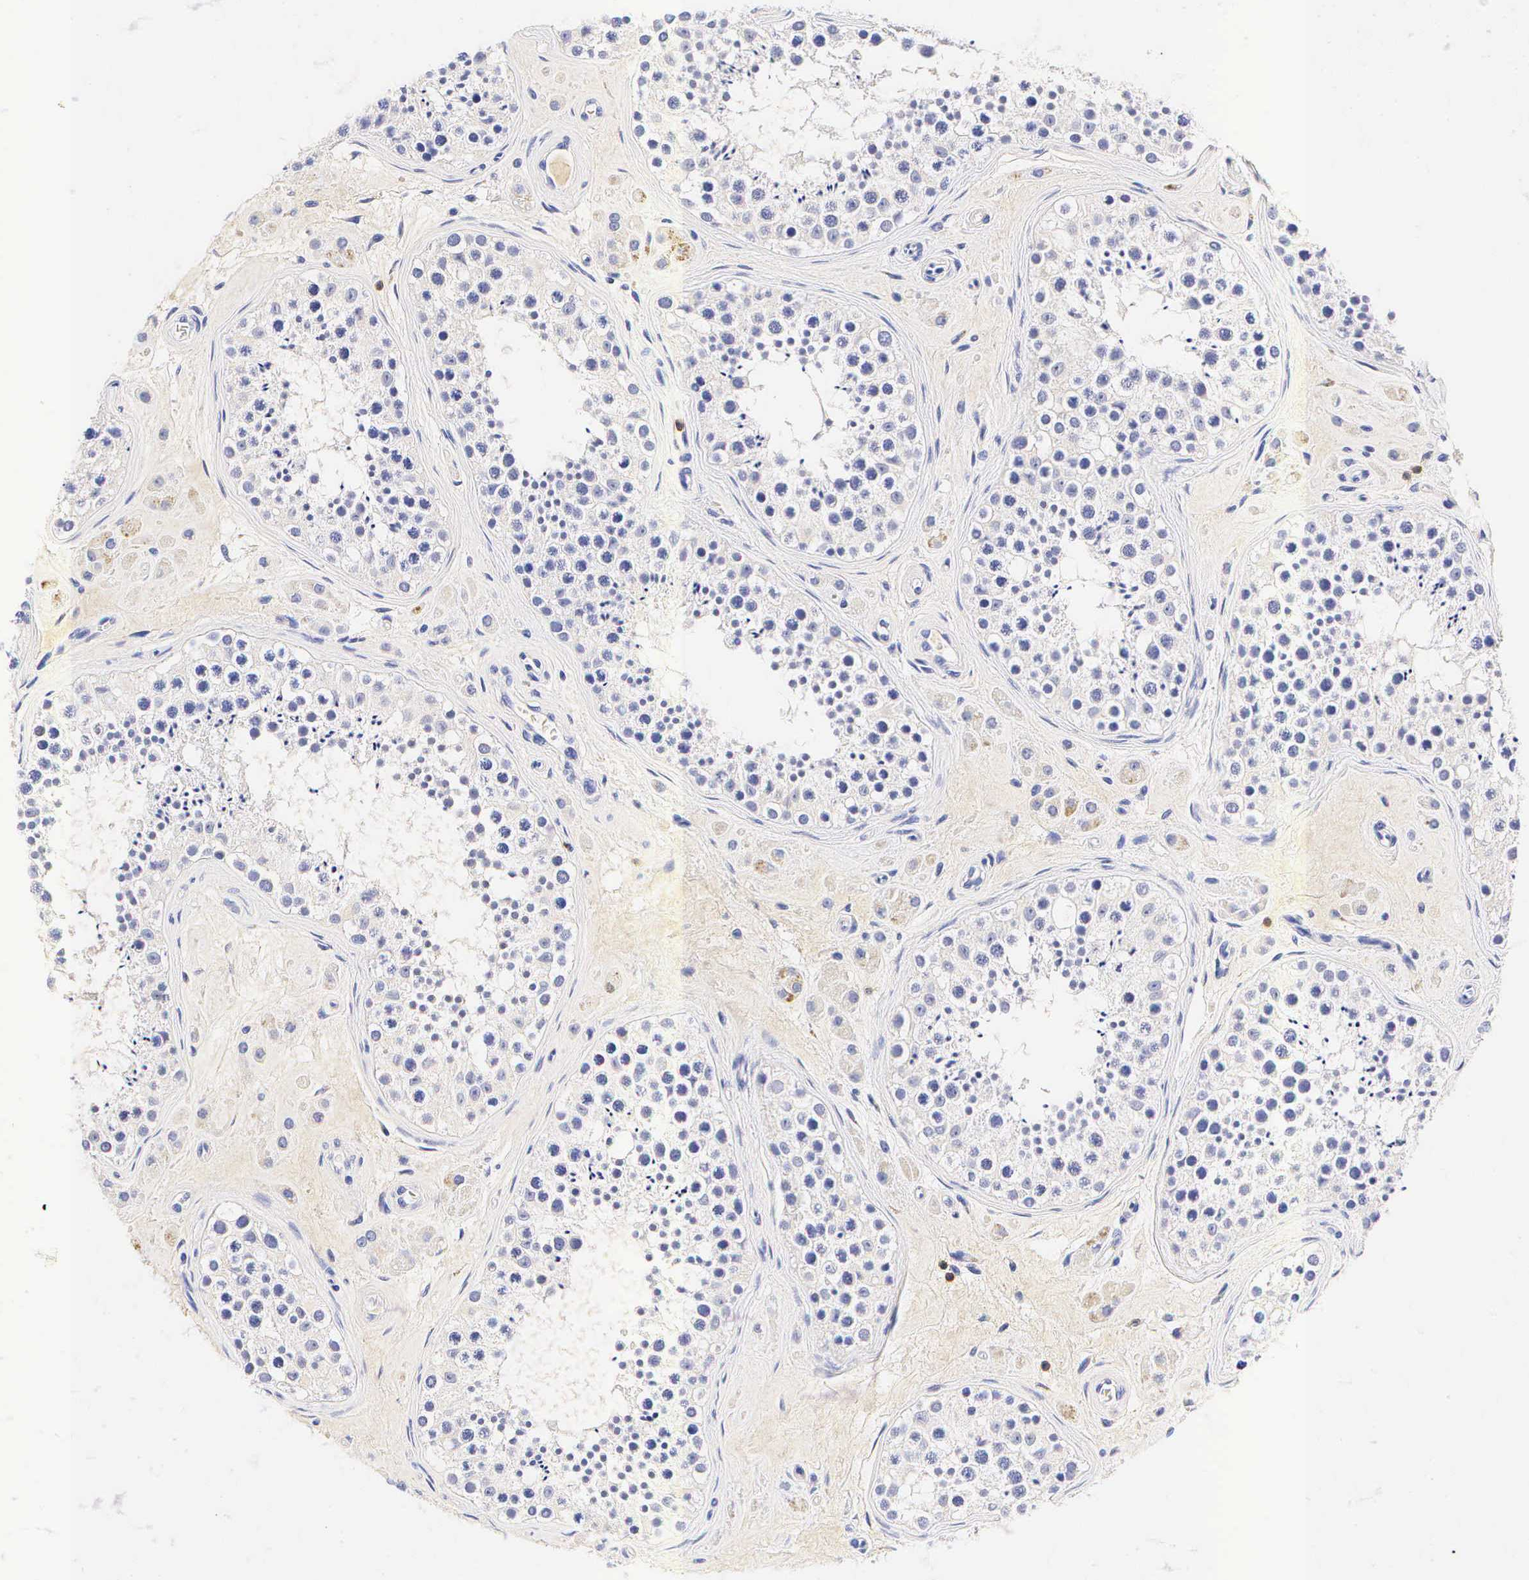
{"staining": {"intensity": "negative", "quantity": "none", "location": "none"}, "tissue": "testis", "cell_type": "Cells in seminiferous ducts", "image_type": "normal", "snomed": [{"axis": "morphology", "description": "Normal tissue, NOS"}, {"axis": "topography", "description": "Testis"}], "caption": "An IHC micrograph of benign testis is shown. There is no staining in cells in seminiferous ducts of testis. Brightfield microscopy of IHC stained with DAB (3,3'-diaminobenzidine) (brown) and hematoxylin (blue), captured at high magnification.", "gene": "CD3E", "patient": {"sex": "male", "age": 38}}